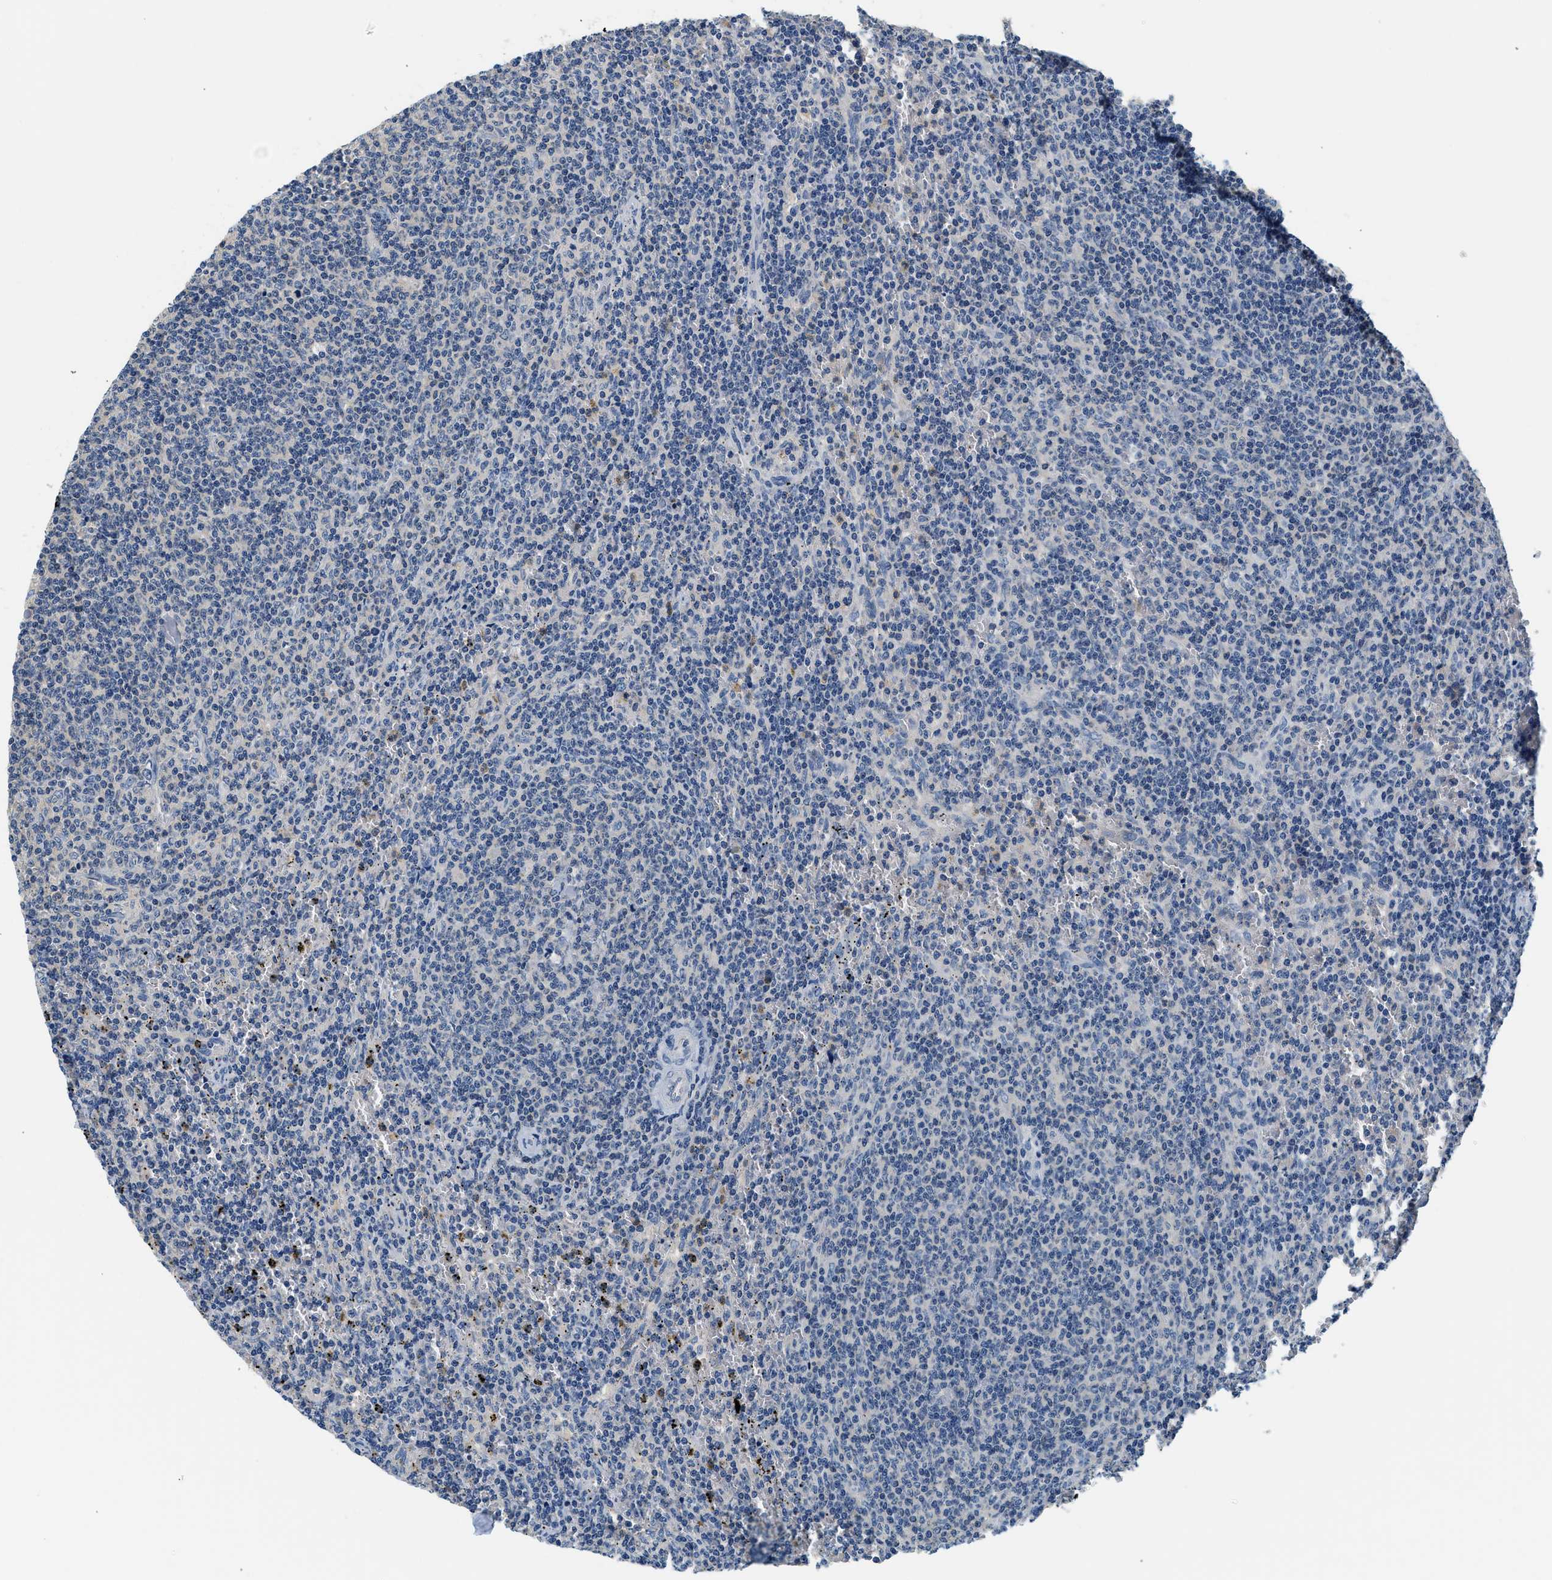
{"staining": {"intensity": "negative", "quantity": "none", "location": "none"}, "tissue": "lymphoma", "cell_type": "Tumor cells", "image_type": "cancer", "snomed": [{"axis": "morphology", "description": "Malignant lymphoma, non-Hodgkin's type, Low grade"}, {"axis": "topography", "description": "Spleen"}], "caption": "Malignant lymphoma, non-Hodgkin's type (low-grade) was stained to show a protein in brown. There is no significant staining in tumor cells.", "gene": "SLC35E1", "patient": {"sex": "female", "age": 50}}